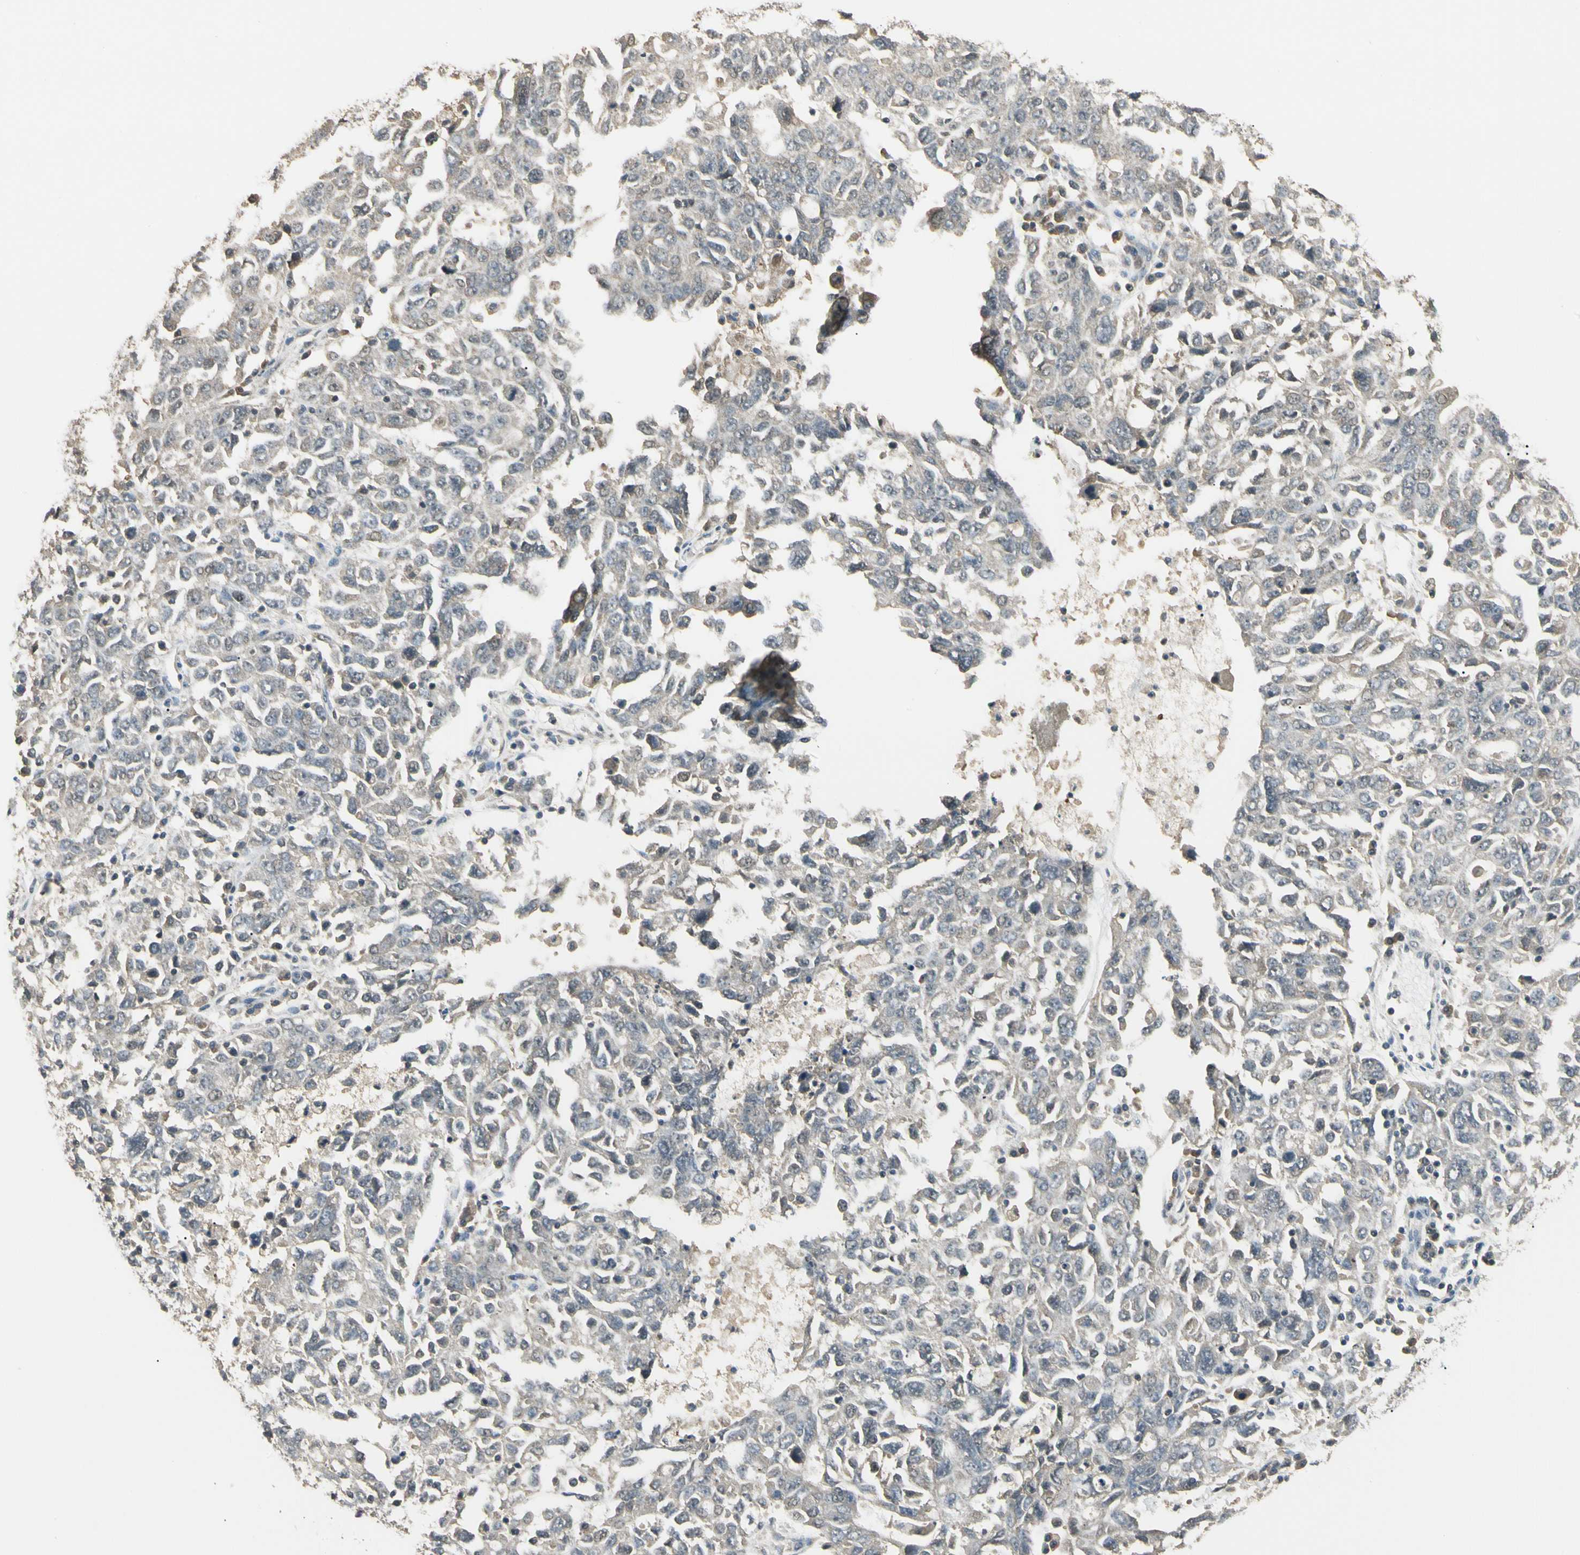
{"staining": {"intensity": "weak", "quantity": "25%-75%", "location": "cytoplasmic/membranous"}, "tissue": "ovarian cancer", "cell_type": "Tumor cells", "image_type": "cancer", "snomed": [{"axis": "morphology", "description": "Carcinoma, endometroid"}, {"axis": "topography", "description": "Ovary"}], "caption": "Immunohistochemical staining of human ovarian cancer (endometroid carcinoma) shows low levels of weak cytoplasmic/membranous protein positivity in approximately 25%-75% of tumor cells.", "gene": "SGCA", "patient": {"sex": "female", "age": 62}}